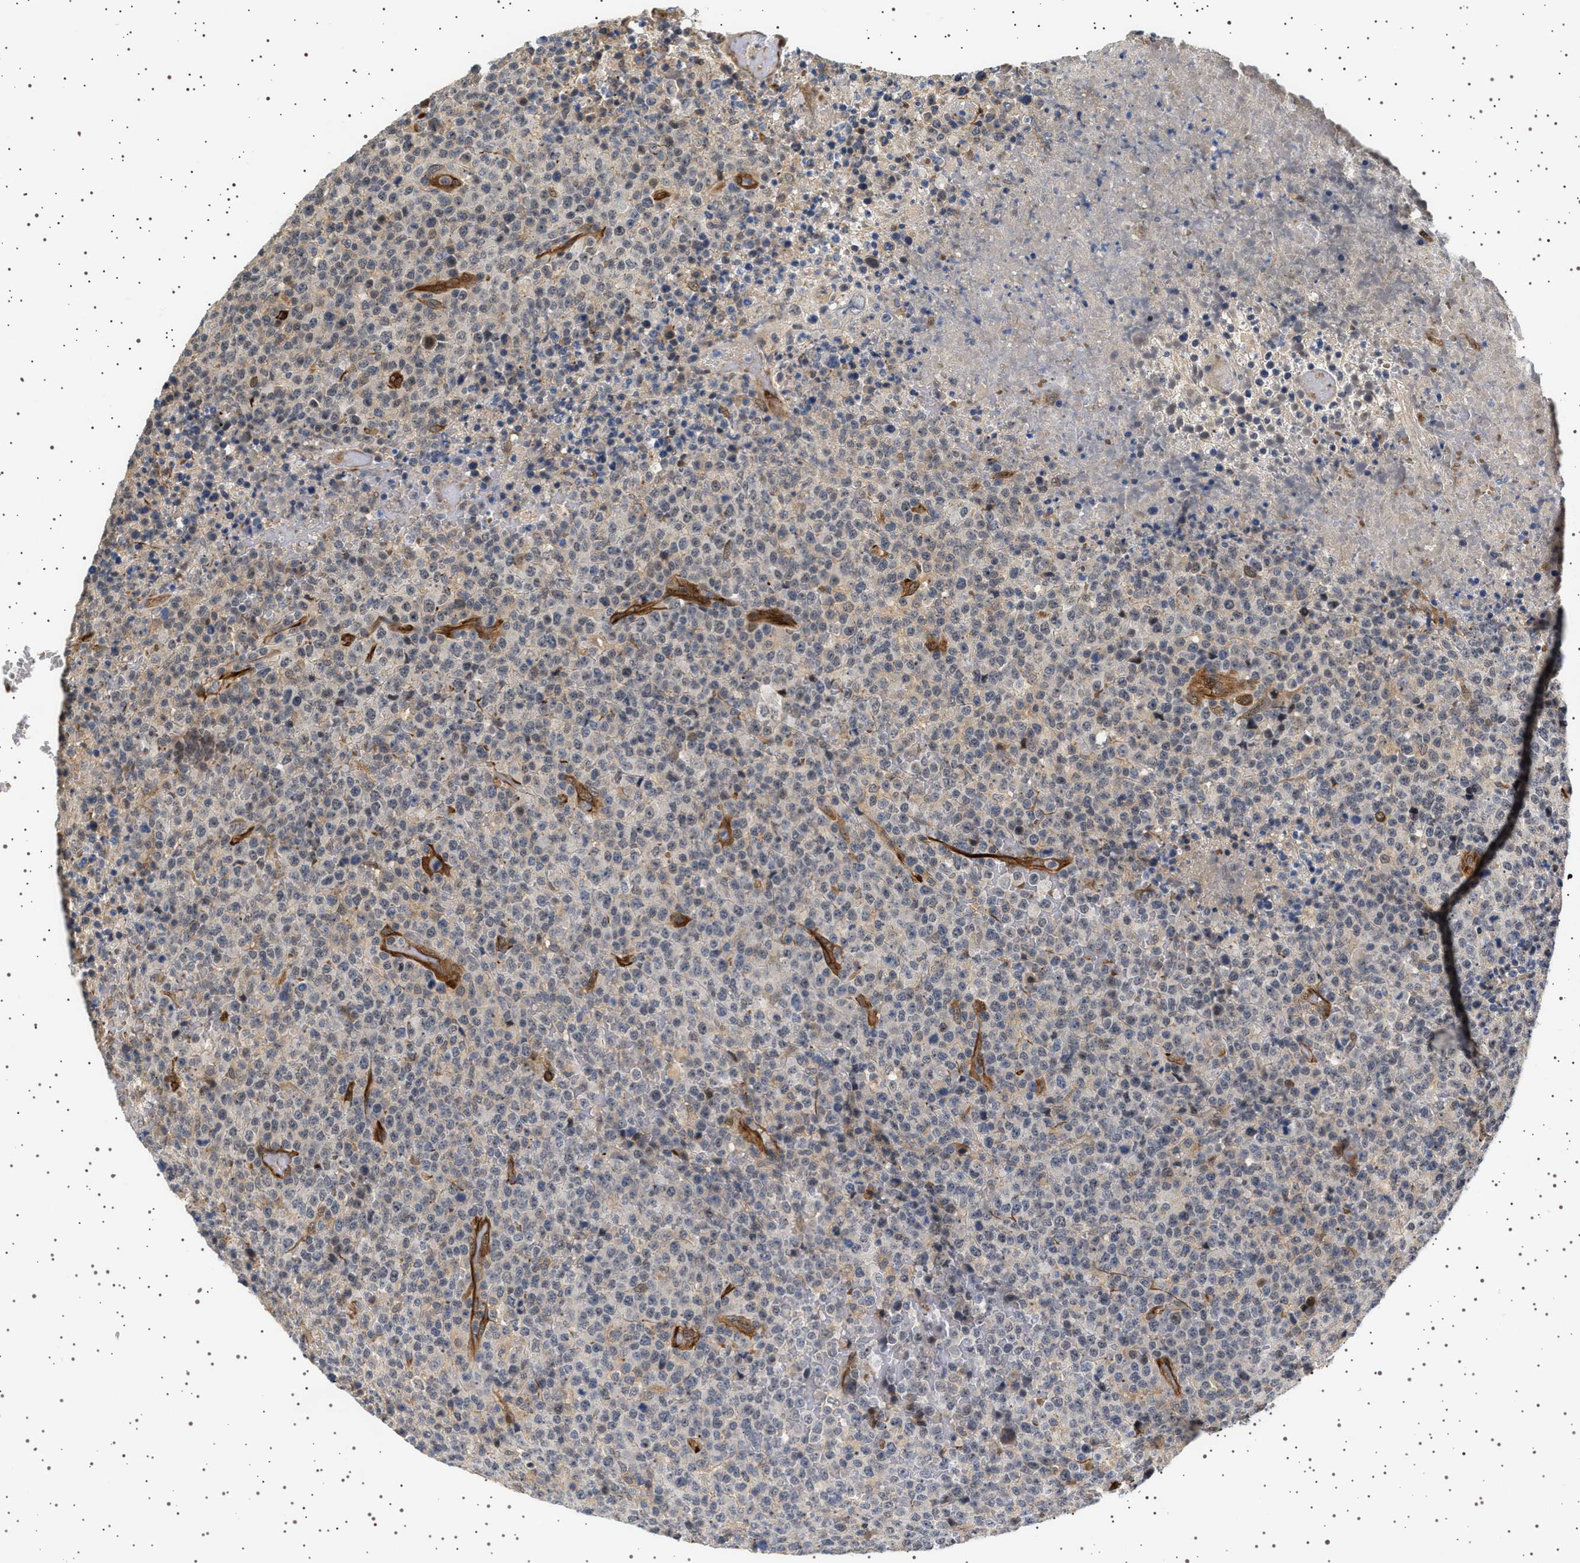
{"staining": {"intensity": "negative", "quantity": "none", "location": "none"}, "tissue": "lymphoma", "cell_type": "Tumor cells", "image_type": "cancer", "snomed": [{"axis": "morphology", "description": "Malignant lymphoma, non-Hodgkin's type, High grade"}, {"axis": "topography", "description": "Lymph node"}], "caption": "DAB (3,3'-diaminobenzidine) immunohistochemical staining of lymphoma reveals no significant expression in tumor cells.", "gene": "BAG3", "patient": {"sex": "male", "age": 13}}